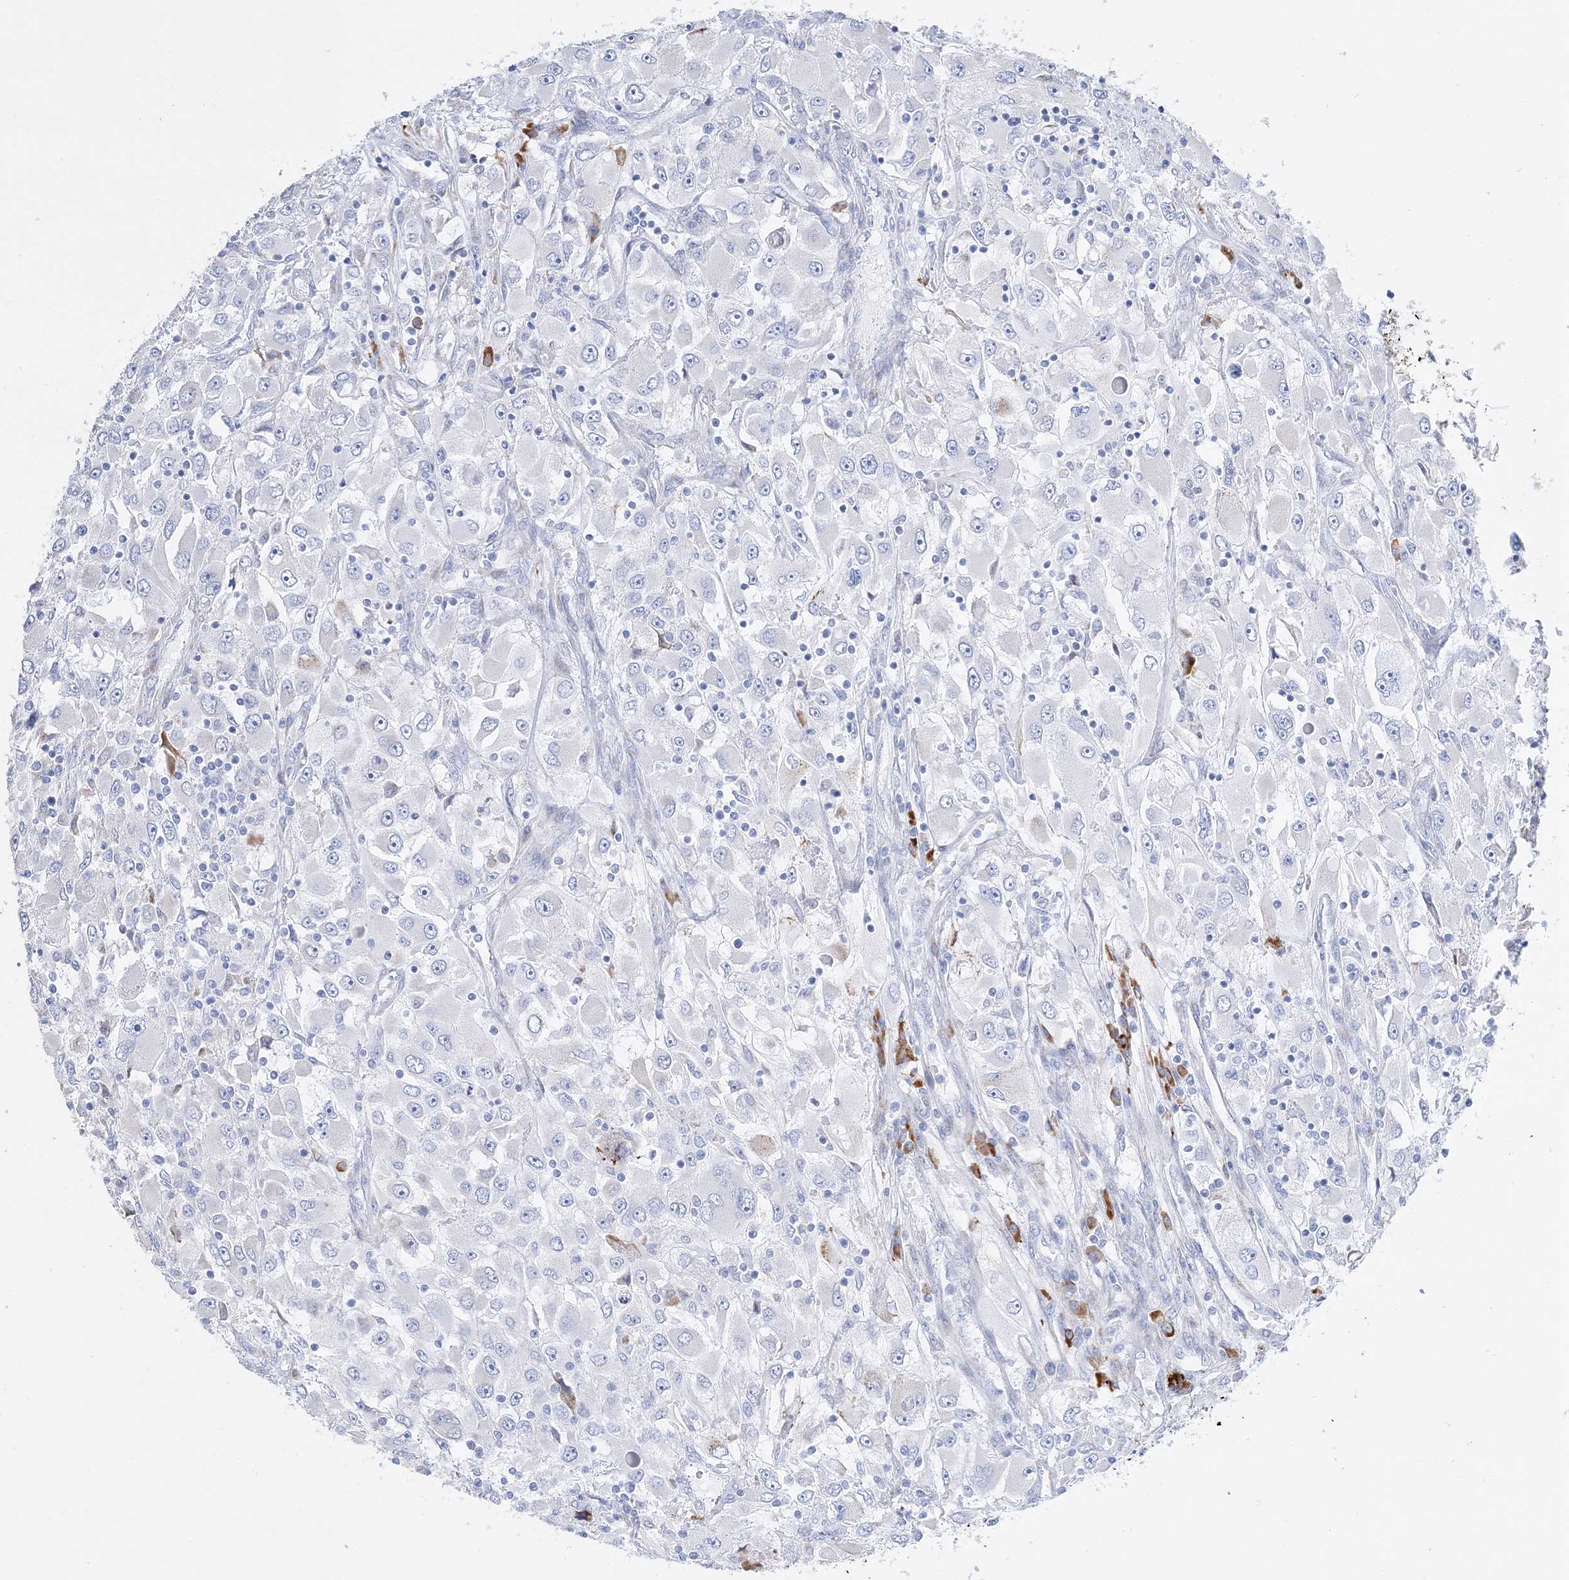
{"staining": {"intensity": "negative", "quantity": "none", "location": "none"}, "tissue": "renal cancer", "cell_type": "Tumor cells", "image_type": "cancer", "snomed": [{"axis": "morphology", "description": "Adenocarcinoma, NOS"}, {"axis": "topography", "description": "Kidney"}], "caption": "Tumor cells show no significant expression in renal cancer (adenocarcinoma).", "gene": "TSPYL6", "patient": {"sex": "female", "age": 52}}